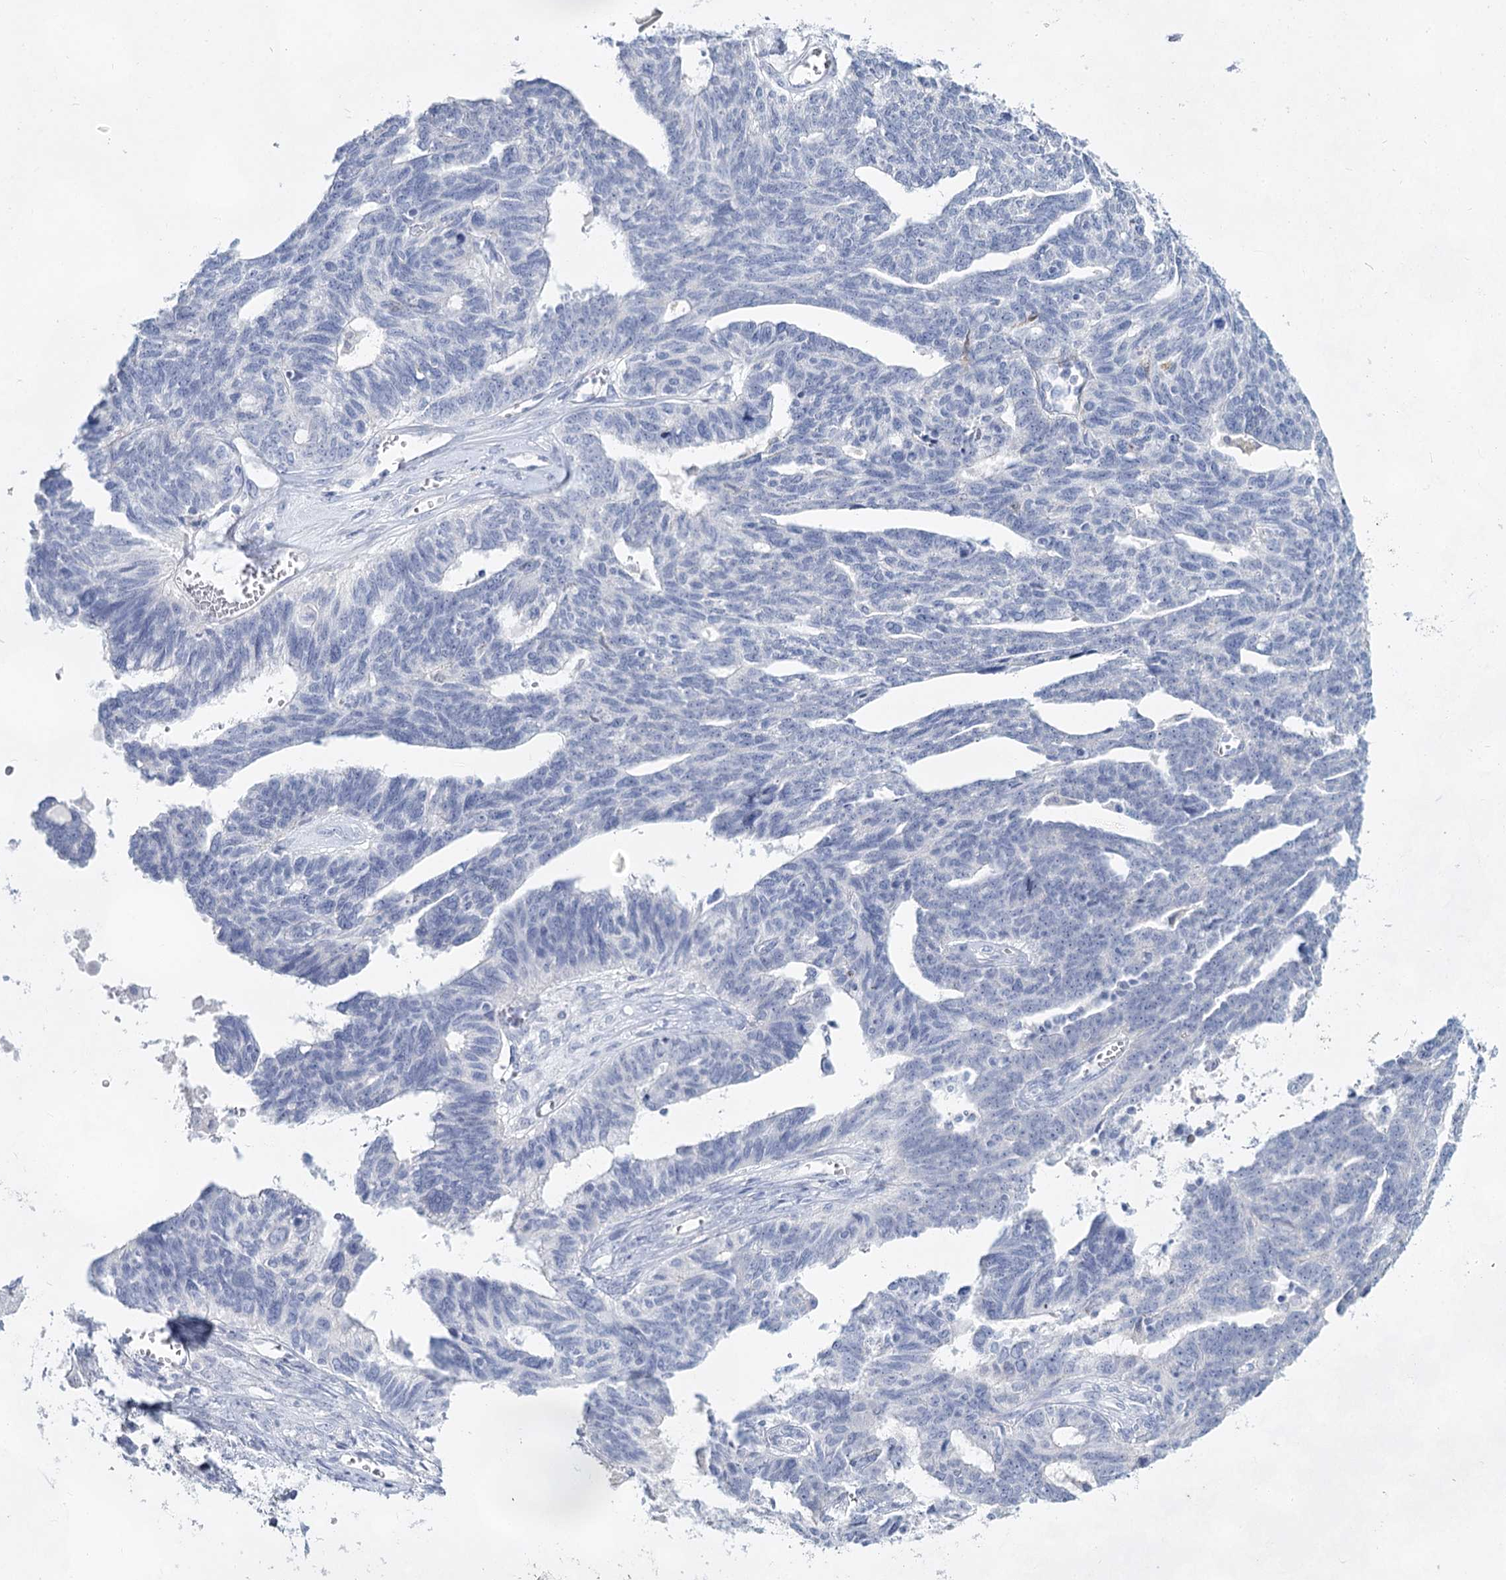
{"staining": {"intensity": "negative", "quantity": "none", "location": "none"}, "tissue": "ovarian cancer", "cell_type": "Tumor cells", "image_type": "cancer", "snomed": [{"axis": "morphology", "description": "Cystadenocarcinoma, serous, NOS"}, {"axis": "topography", "description": "Ovary"}], "caption": "Human ovarian serous cystadenocarcinoma stained for a protein using immunohistochemistry (IHC) demonstrates no positivity in tumor cells.", "gene": "SLC17A2", "patient": {"sex": "female", "age": 79}}